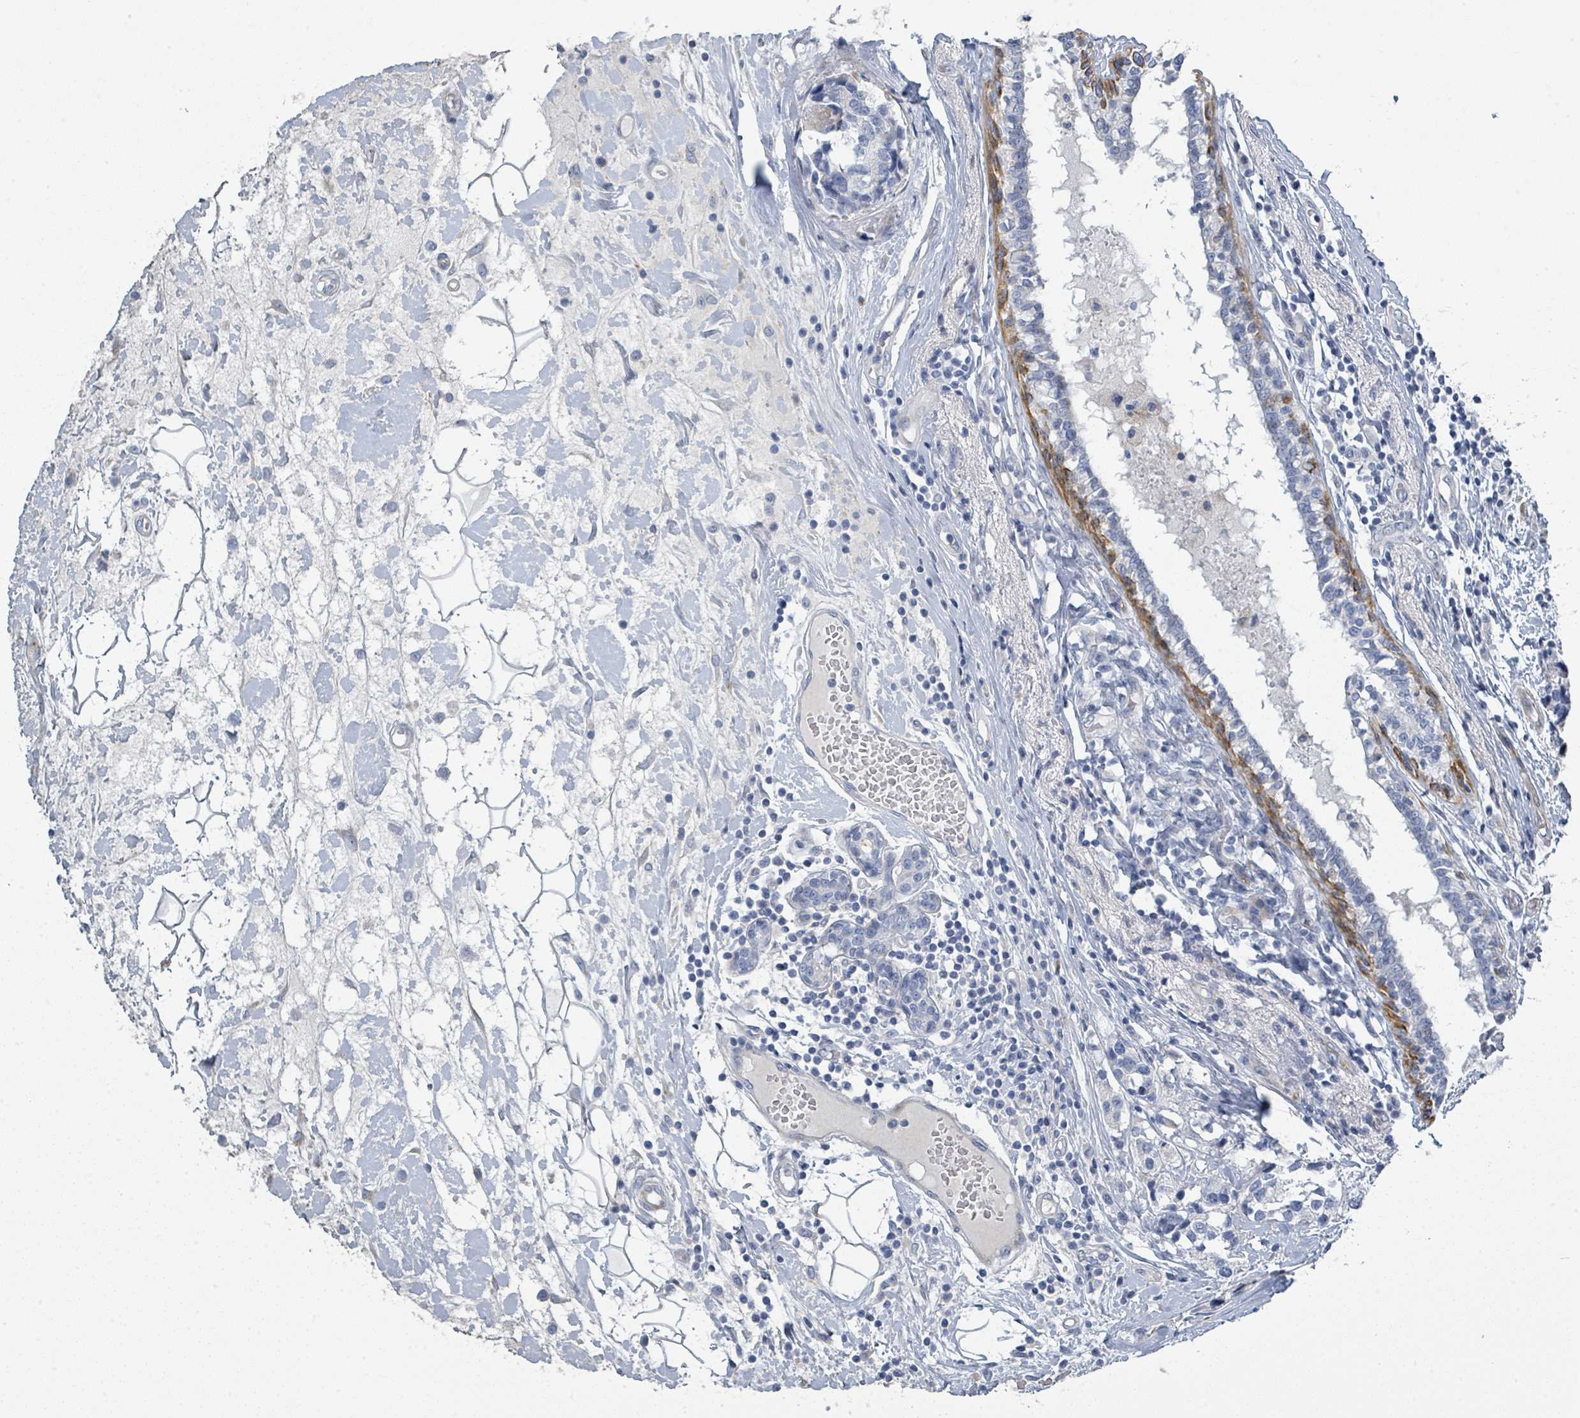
{"staining": {"intensity": "negative", "quantity": "none", "location": "none"}, "tissue": "breast cancer", "cell_type": "Tumor cells", "image_type": "cancer", "snomed": [{"axis": "morphology", "description": "Lobular carcinoma"}, {"axis": "topography", "description": "Breast"}], "caption": "Immunohistochemistry of human lobular carcinoma (breast) demonstrates no positivity in tumor cells.", "gene": "RAB33B", "patient": {"sex": "female", "age": 59}}